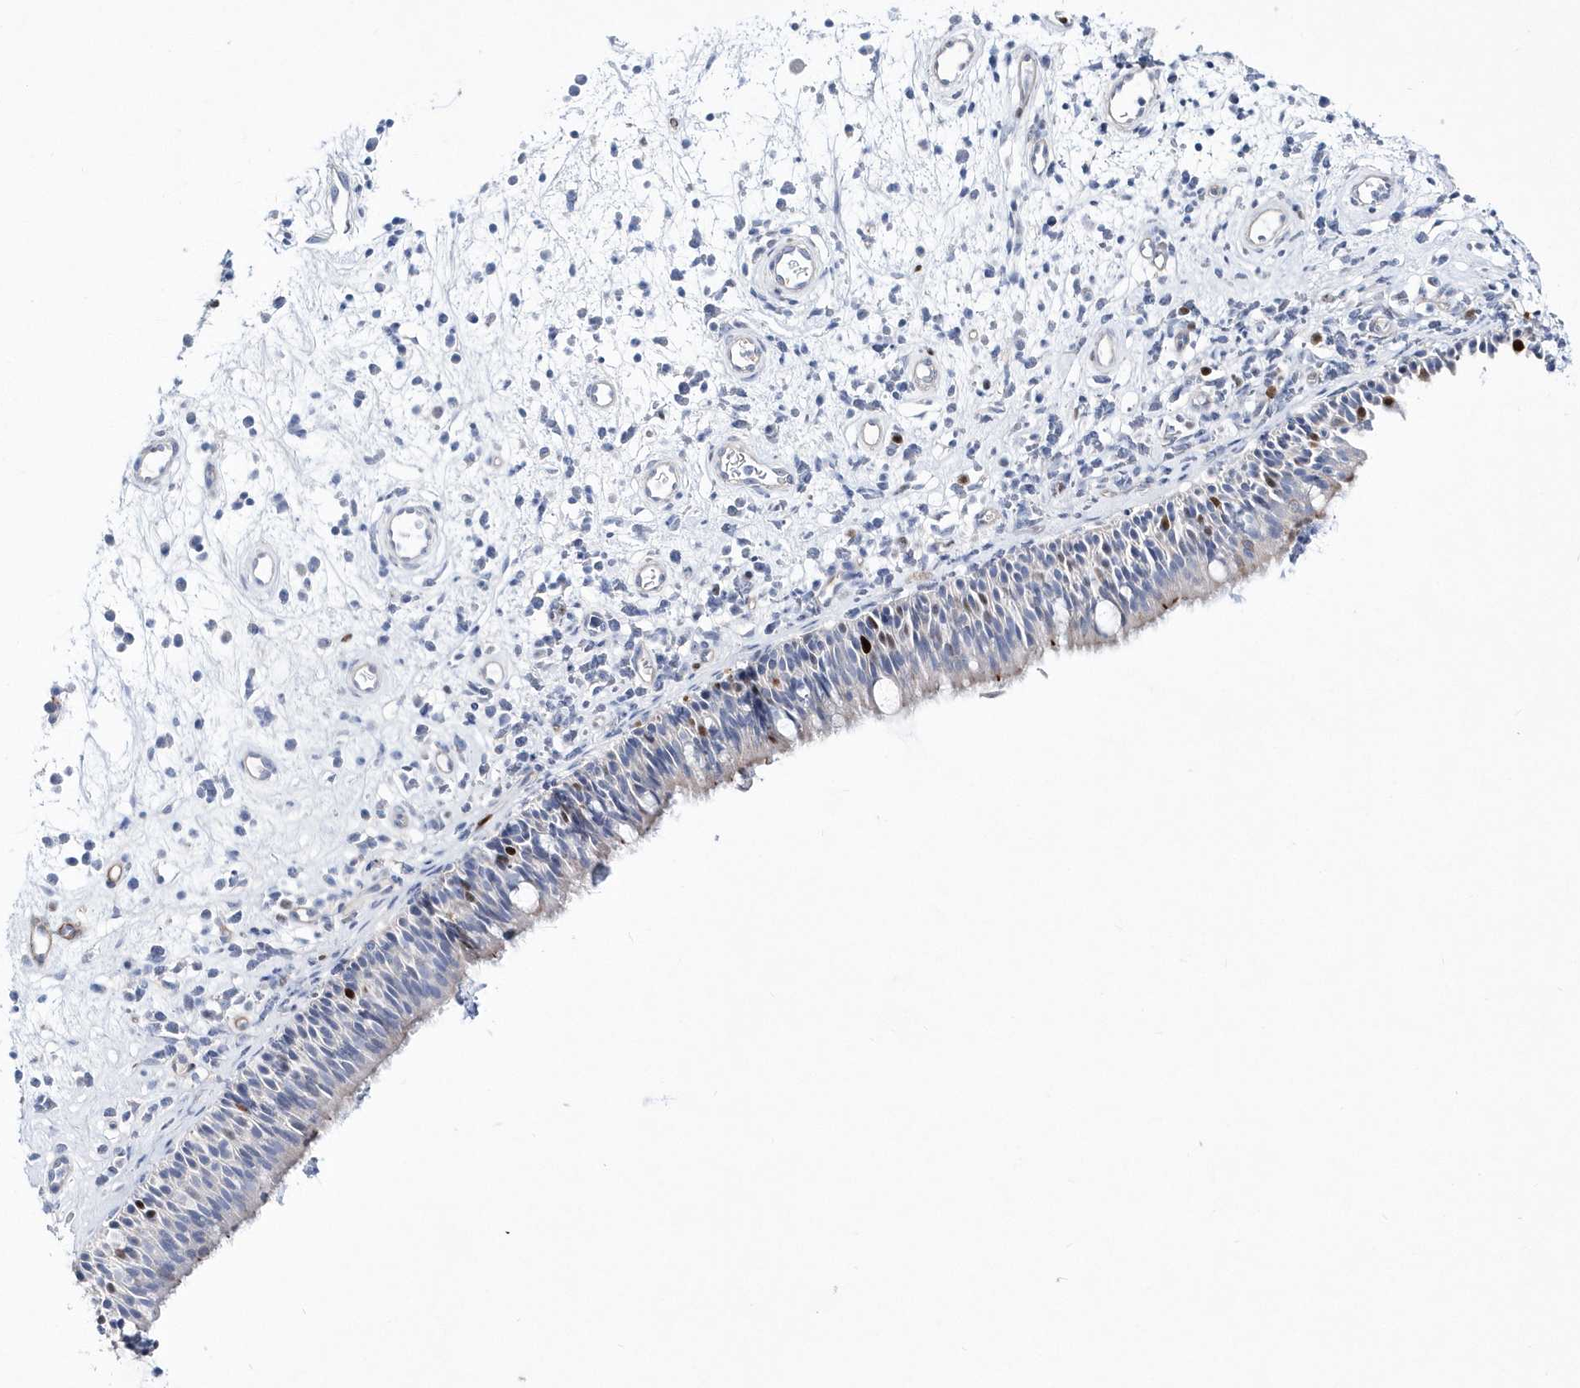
{"staining": {"intensity": "moderate", "quantity": "<25%", "location": "cytoplasmic/membranous,nuclear"}, "tissue": "nasopharynx", "cell_type": "Respiratory epithelial cells", "image_type": "normal", "snomed": [{"axis": "morphology", "description": "Normal tissue, NOS"}, {"axis": "morphology", "description": "Inflammation, NOS"}, {"axis": "morphology", "description": "Malignant melanoma, Metastatic site"}, {"axis": "topography", "description": "Nasopharynx"}], "caption": "A brown stain shows moderate cytoplasmic/membranous,nuclear staining of a protein in respiratory epithelial cells of unremarkable human nasopharynx. Ihc stains the protein in brown and the nuclei are stained blue.", "gene": "TMCO6", "patient": {"sex": "male", "age": 70}}